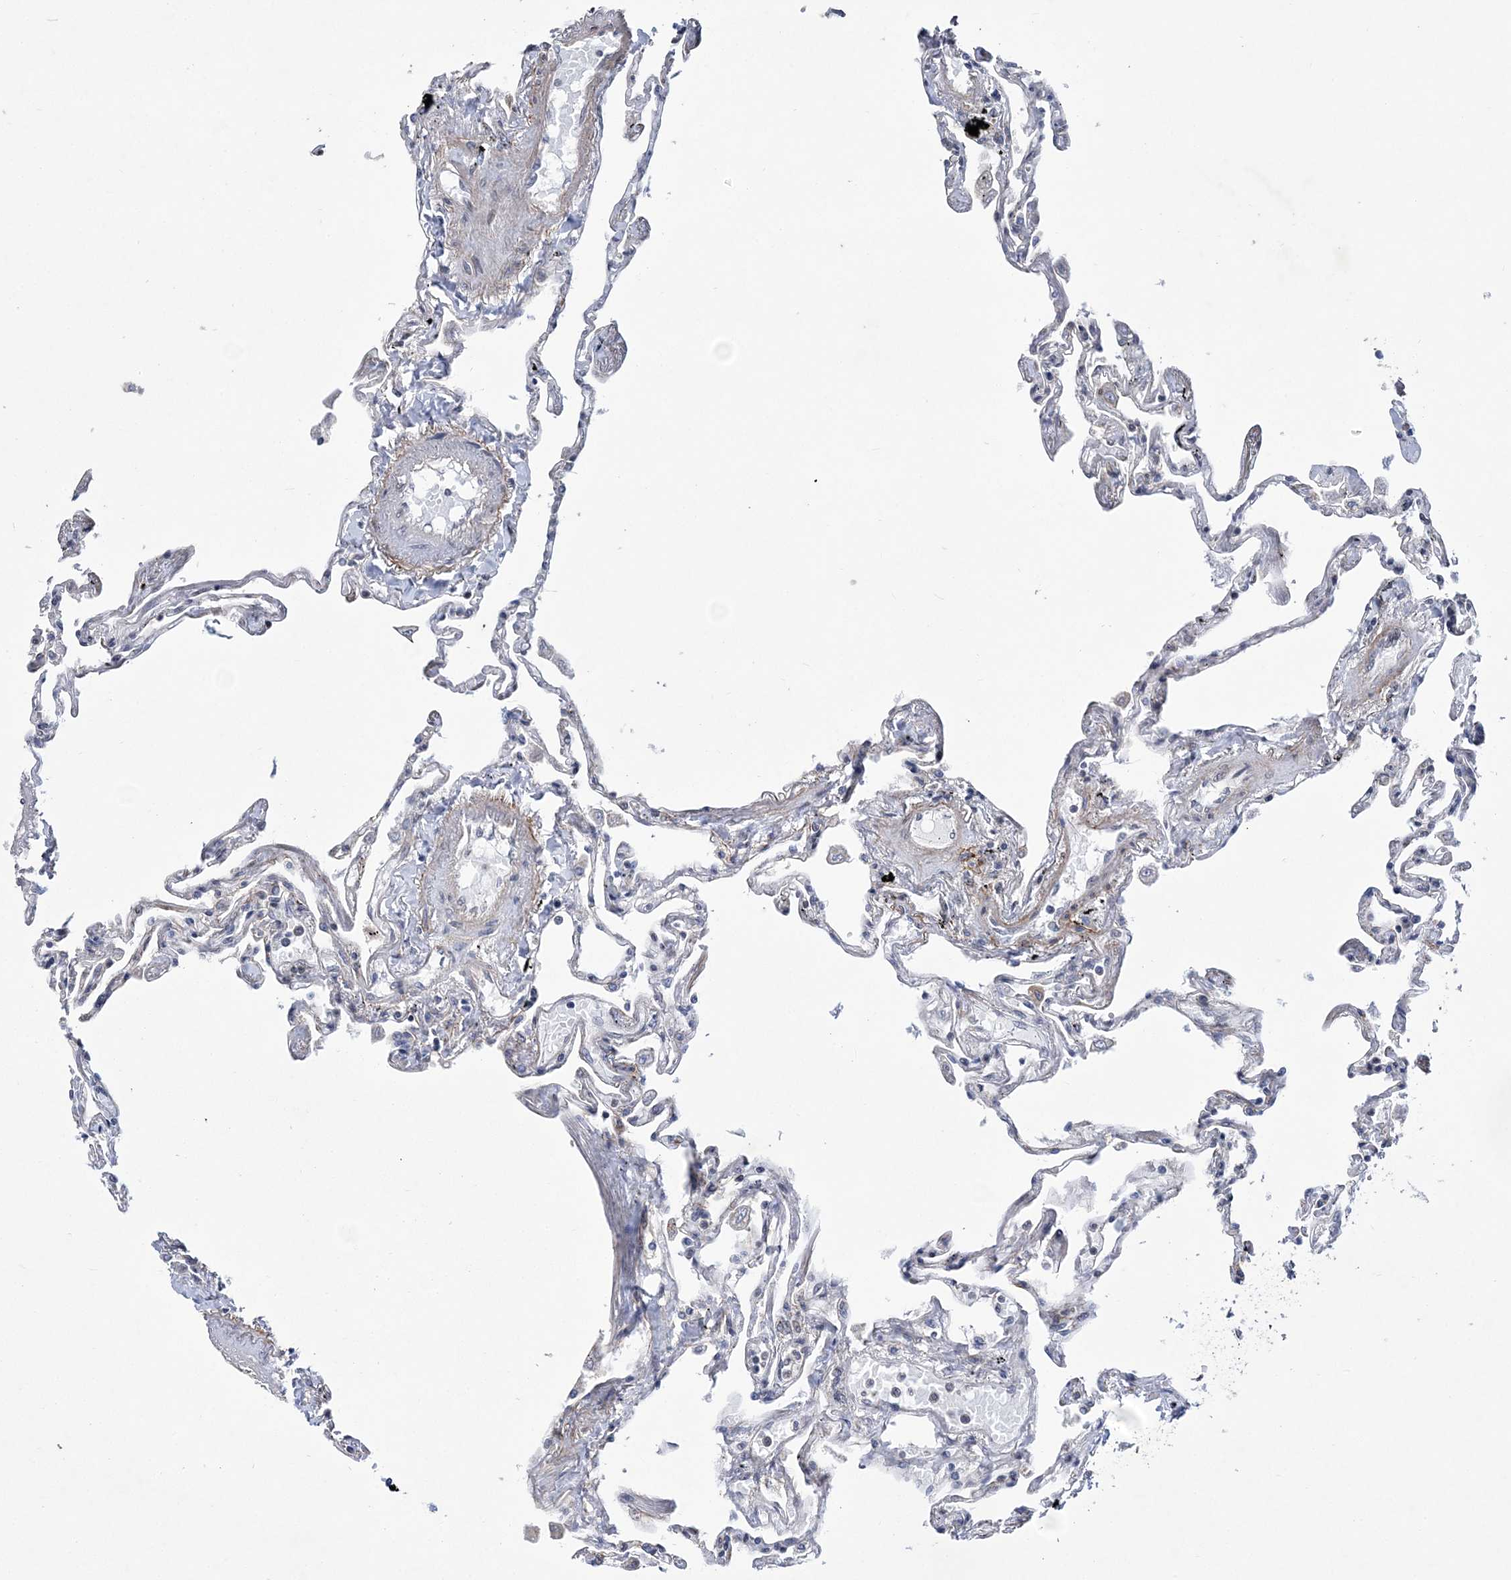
{"staining": {"intensity": "negative", "quantity": "none", "location": "none"}, "tissue": "lung", "cell_type": "Alveolar cells", "image_type": "normal", "snomed": [{"axis": "morphology", "description": "Normal tissue, NOS"}, {"axis": "topography", "description": "Lung"}], "caption": "A photomicrograph of lung stained for a protein displays no brown staining in alveolar cells. (DAB immunohistochemistry visualized using brightfield microscopy, high magnification).", "gene": "BOD1L1", "patient": {"sex": "female", "age": 67}}